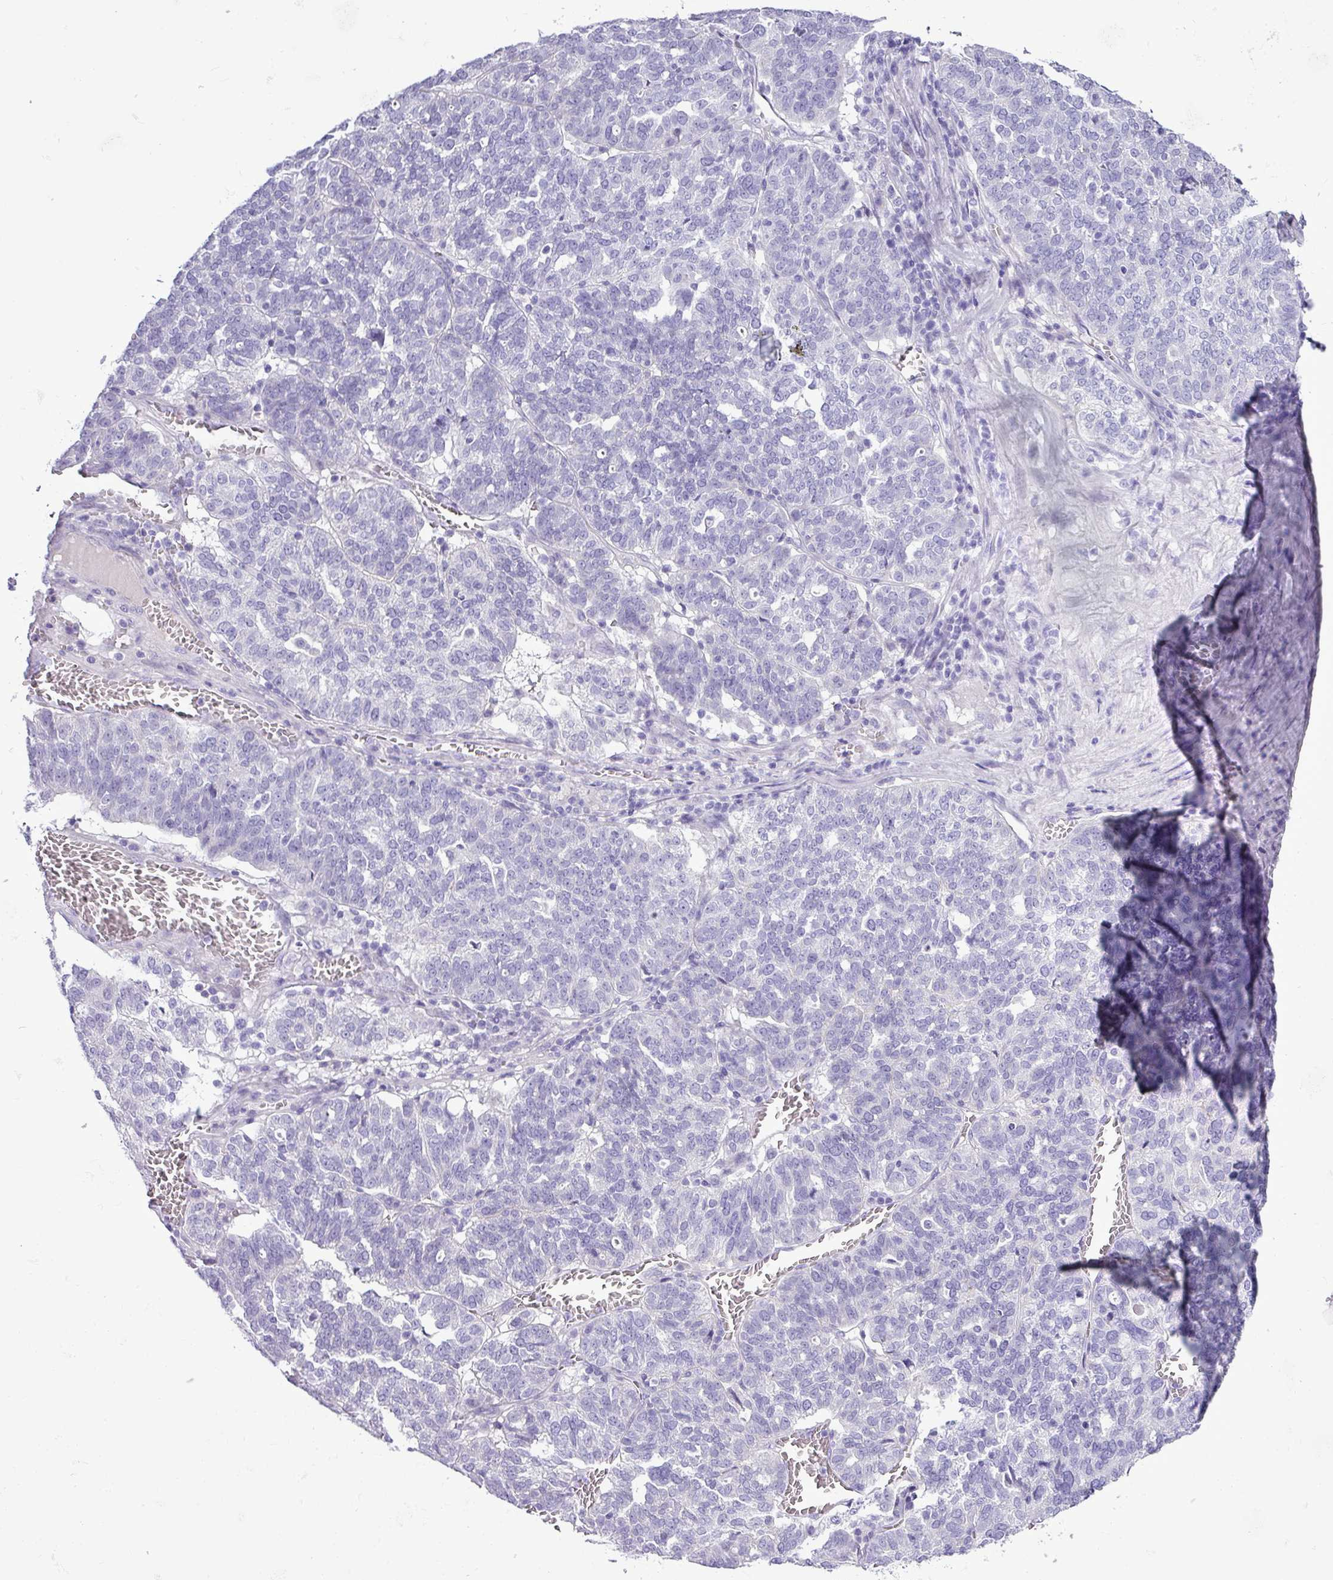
{"staining": {"intensity": "negative", "quantity": "none", "location": "none"}, "tissue": "ovarian cancer", "cell_type": "Tumor cells", "image_type": "cancer", "snomed": [{"axis": "morphology", "description": "Cystadenocarcinoma, serous, NOS"}, {"axis": "topography", "description": "Ovary"}], "caption": "Ovarian cancer (serous cystadenocarcinoma) was stained to show a protein in brown. There is no significant positivity in tumor cells.", "gene": "ALDH3A1", "patient": {"sex": "female", "age": 59}}